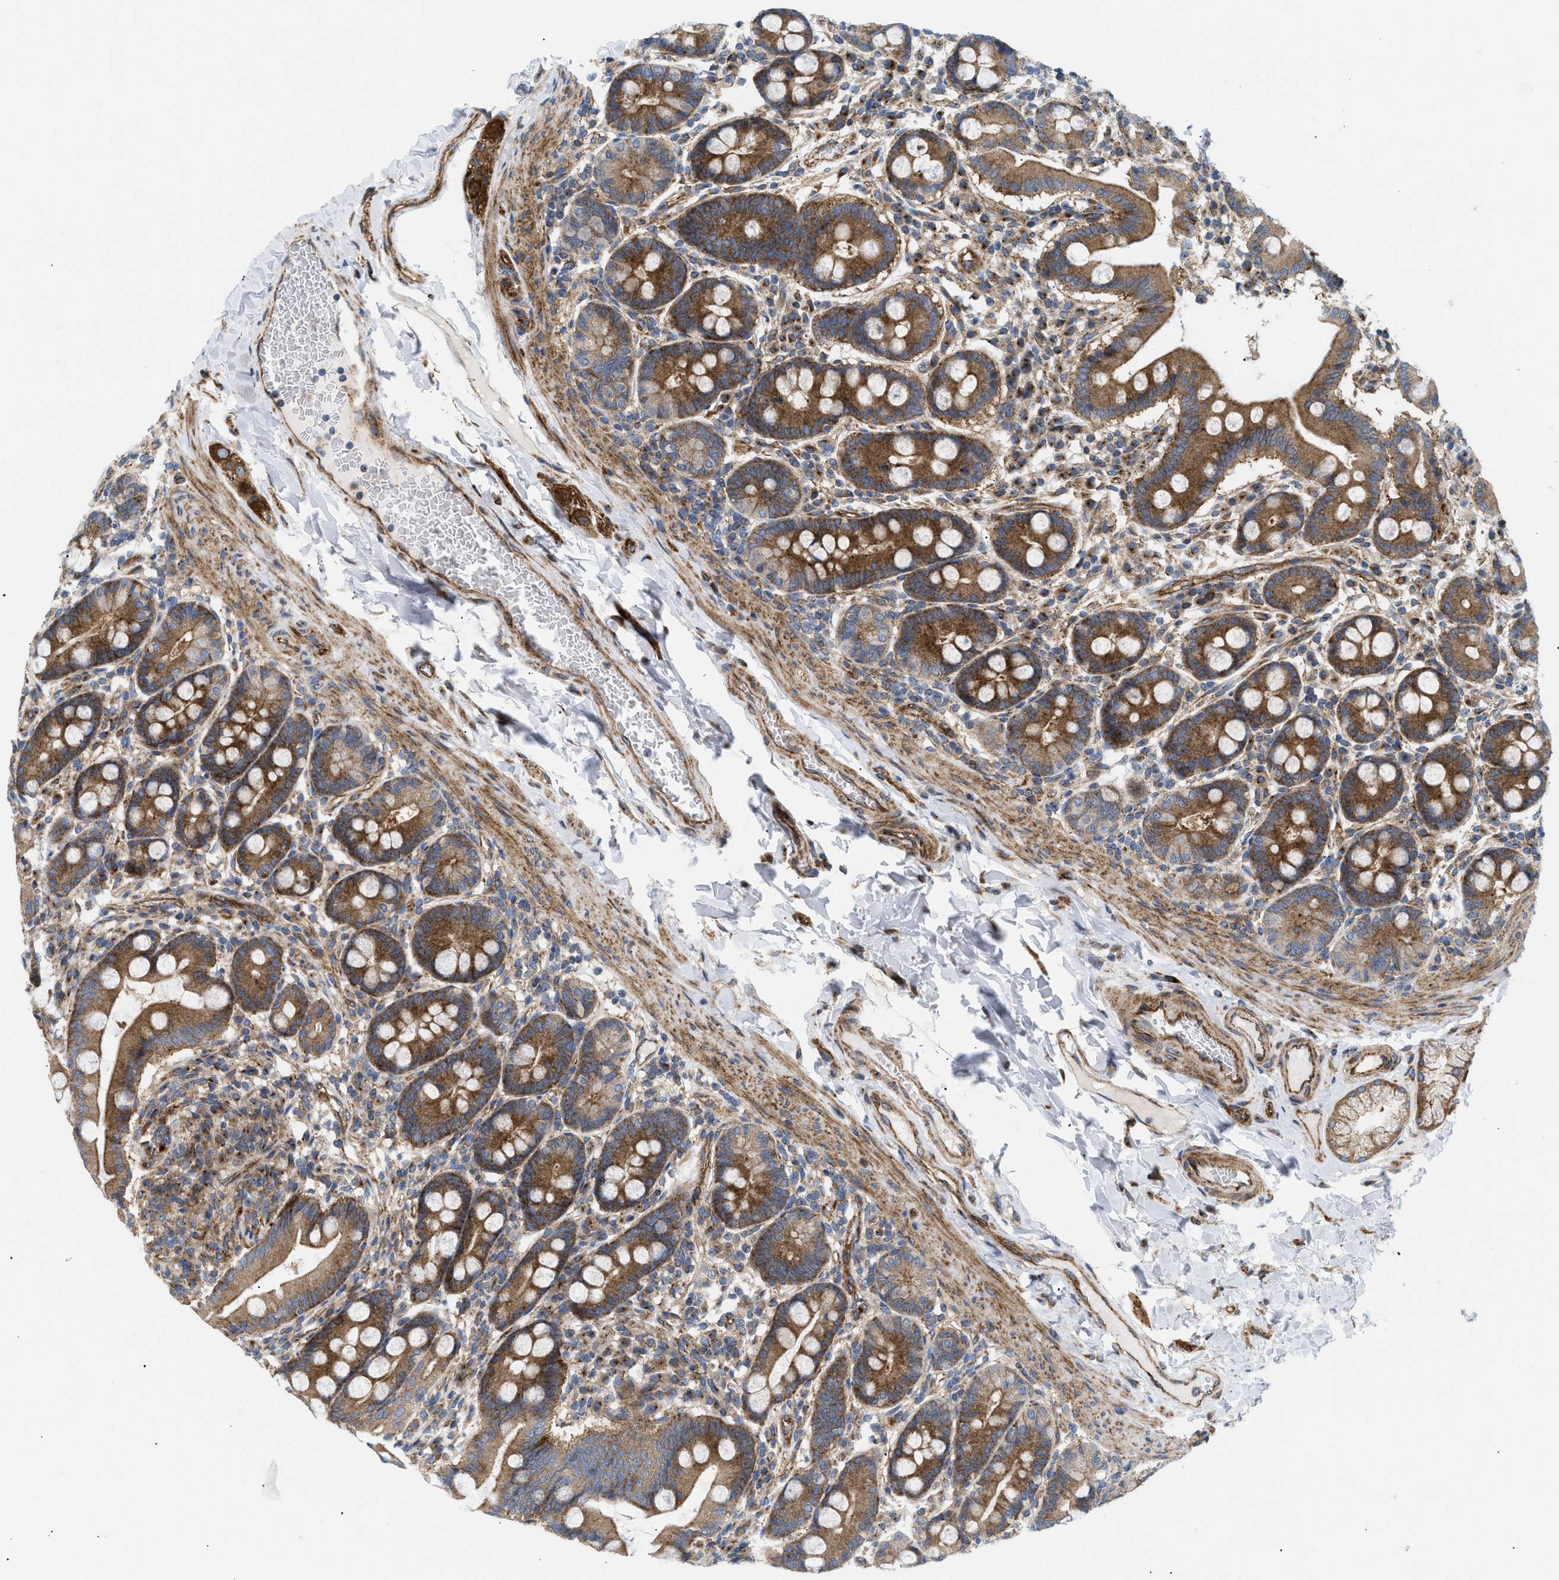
{"staining": {"intensity": "moderate", "quantity": ">75%", "location": "cytoplasmic/membranous"}, "tissue": "duodenum", "cell_type": "Glandular cells", "image_type": "normal", "snomed": [{"axis": "morphology", "description": "Normal tissue, NOS"}, {"axis": "topography", "description": "Duodenum"}], "caption": "A brown stain shows moderate cytoplasmic/membranous staining of a protein in glandular cells of normal human duodenum. The protein is shown in brown color, while the nuclei are stained blue.", "gene": "DCTN4", "patient": {"sex": "male", "age": 50}}